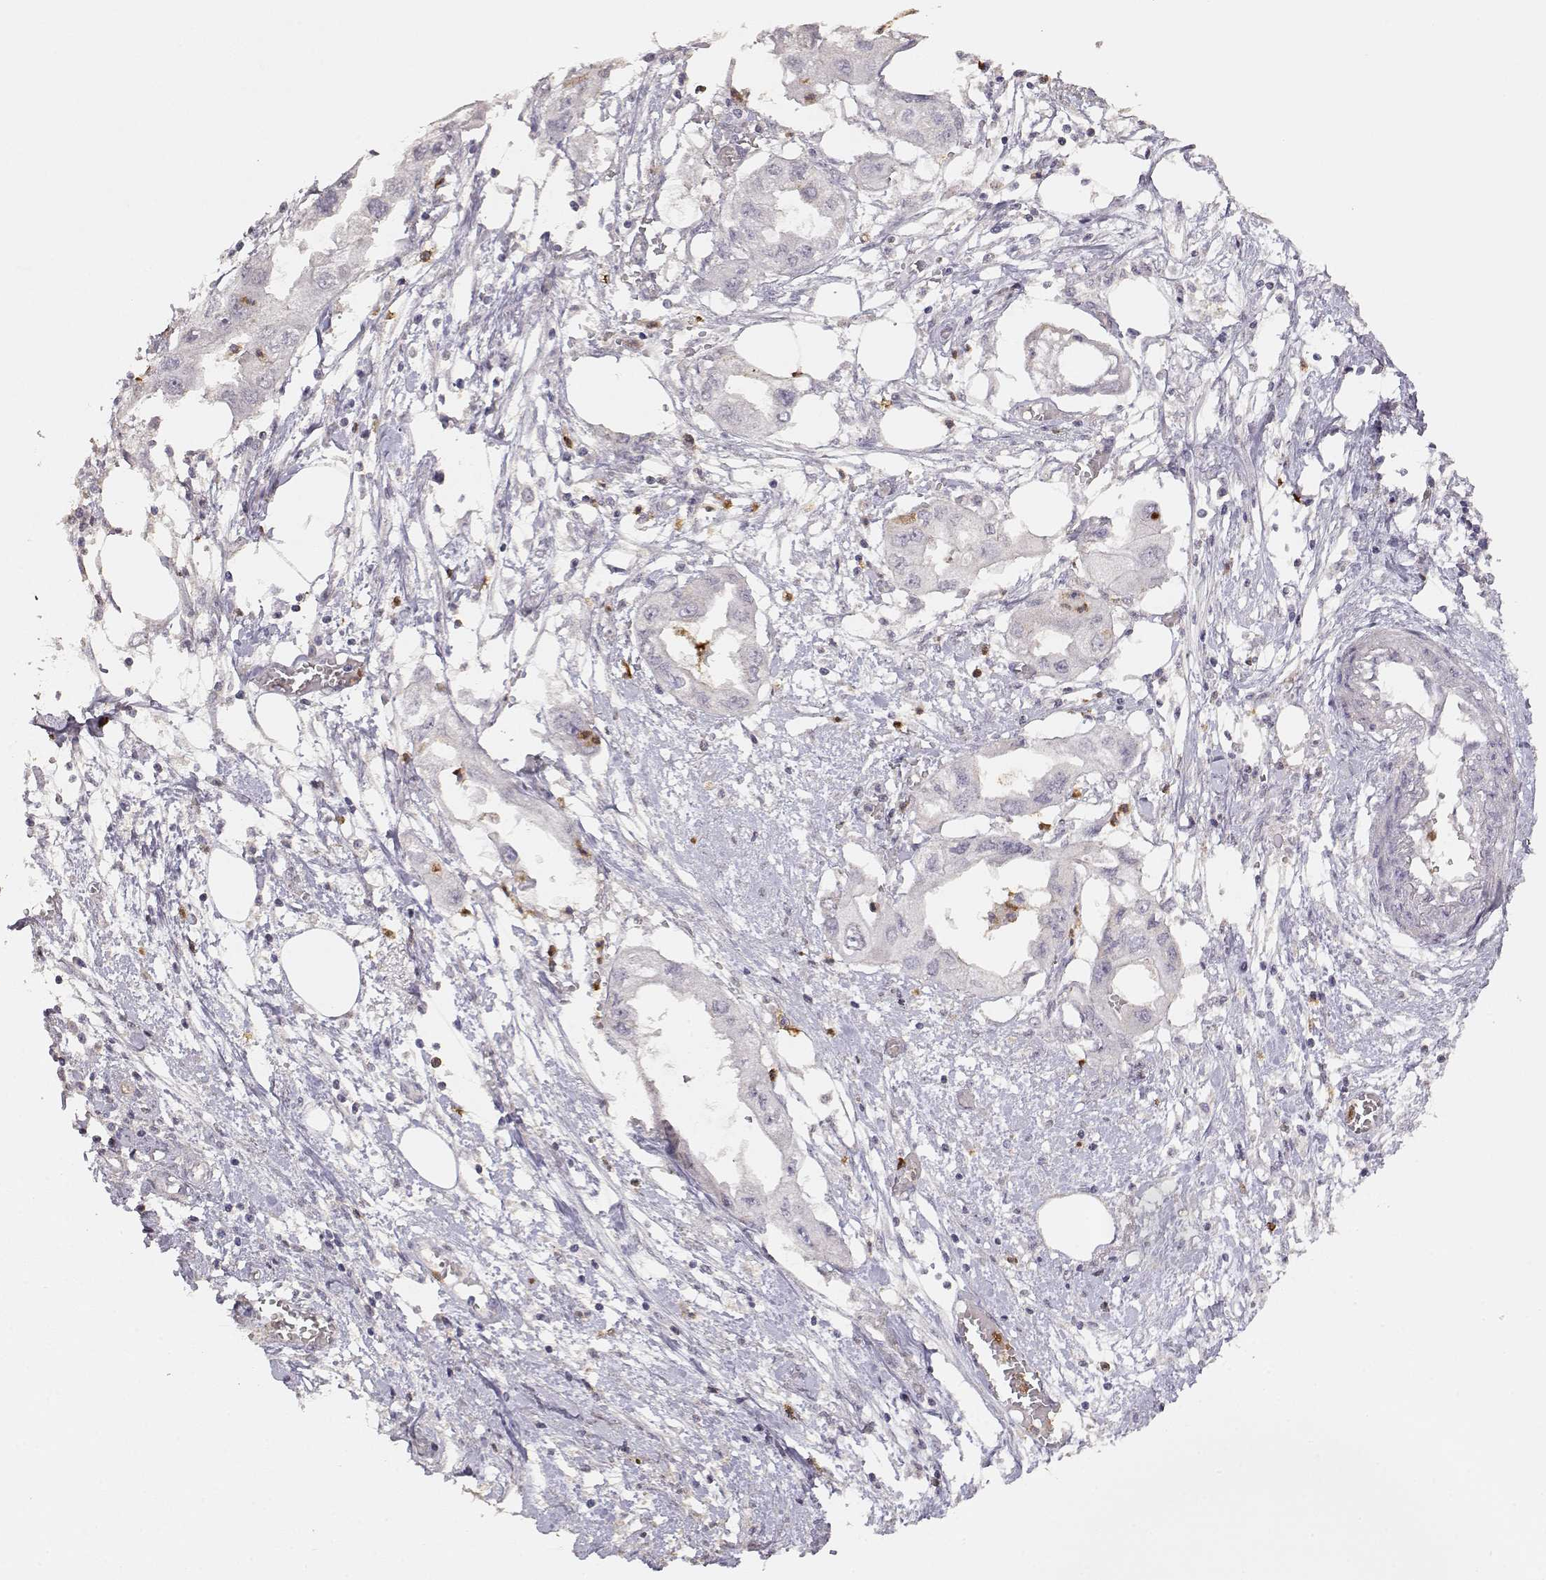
{"staining": {"intensity": "negative", "quantity": "none", "location": "none"}, "tissue": "endometrial cancer", "cell_type": "Tumor cells", "image_type": "cancer", "snomed": [{"axis": "morphology", "description": "Adenocarcinoma, NOS"}, {"axis": "morphology", "description": "Adenocarcinoma, metastatic, NOS"}, {"axis": "topography", "description": "Adipose tissue"}, {"axis": "topography", "description": "Endometrium"}], "caption": "Micrograph shows no significant protein positivity in tumor cells of endometrial adenocarcinoma.", "gene": "TNFRSF10C", "patient": {"sex": "female", "age": 67}}